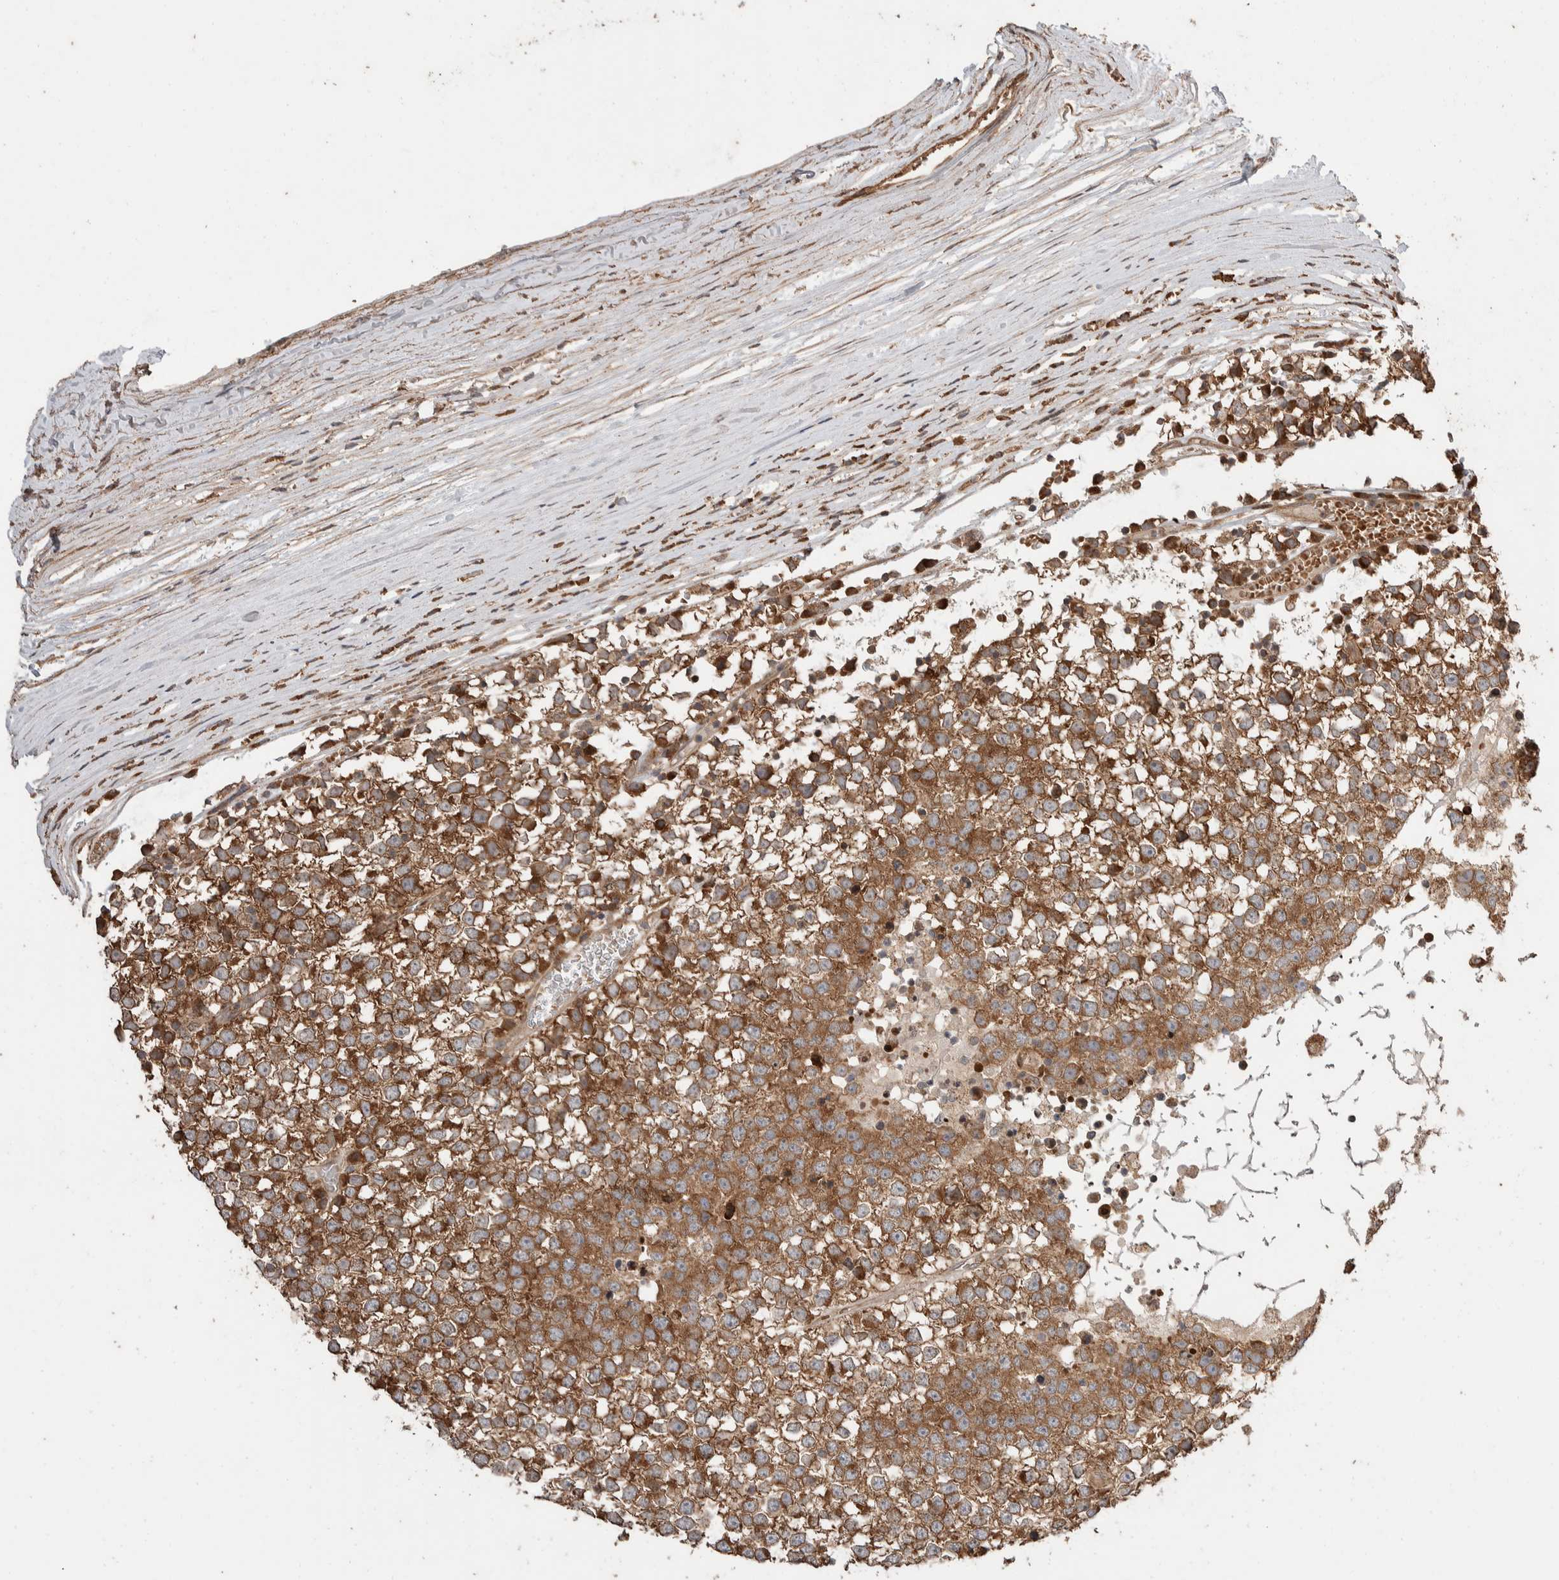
{"staining": {"intensity": "moderate", "quantity": ">75%", "location": "cytoplasmic/membranous"}, "tissue": "testis cancer", "cell_type": "Tumor cells", "image_type": "cancer", "snomed": [{"axis": "morphology", "description": "Seminoma, NOS"}, {"axis": "topography", "description": "Testis"}], "caption": "IHC photomicrograph of neoplastic tissue: testis cancer (seminoma) stained using immunohistochemistry (IHC) displays medium levels of moderate protein expression localized specifically in the cytoplasmic/membranous of tumor cells, appearing as a cytoplasmic/membranous brown color.", "gene": "ERC1", "patient": {"sex": "male", "age": 65}}